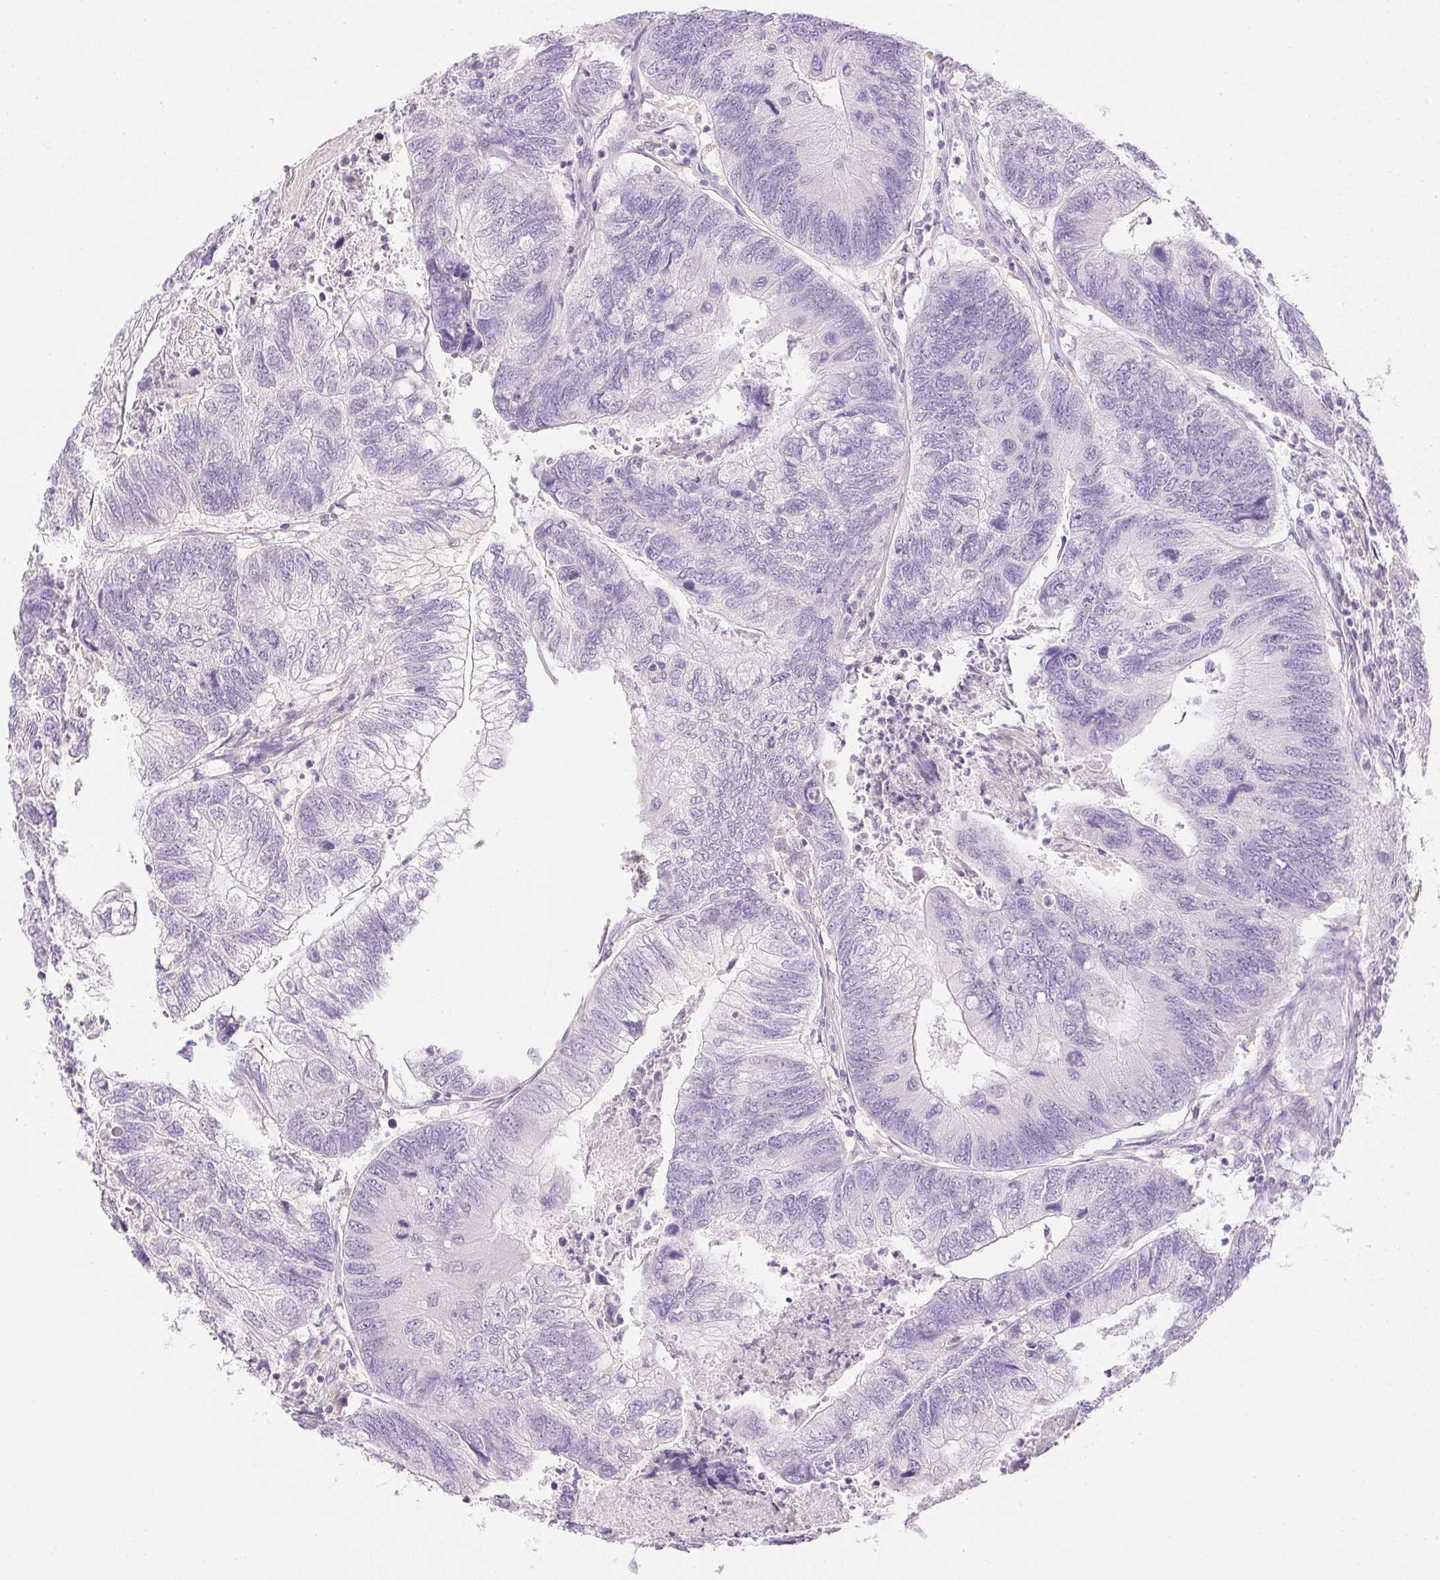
{"staining": {"intensity": "negative", "quantity": "none", "location": "none"}, "tissue": "colorectal cancer", "cell_type": "Tumor cells", "image_type": "cancer", "snomed": [{"axis": "morphology", "description": "Adenocarcinoma, NOS"}, {"axis": "topography", "description": "Colon"}], "caption": "Immunohistochemistry (IHC) histopathology image of colorectal cancer stained for a protein (brown), which exhibits no positivity in tumor cells.", "gene": "ATP6V1G3", "patient": {"sex": "female", "age": 67}}